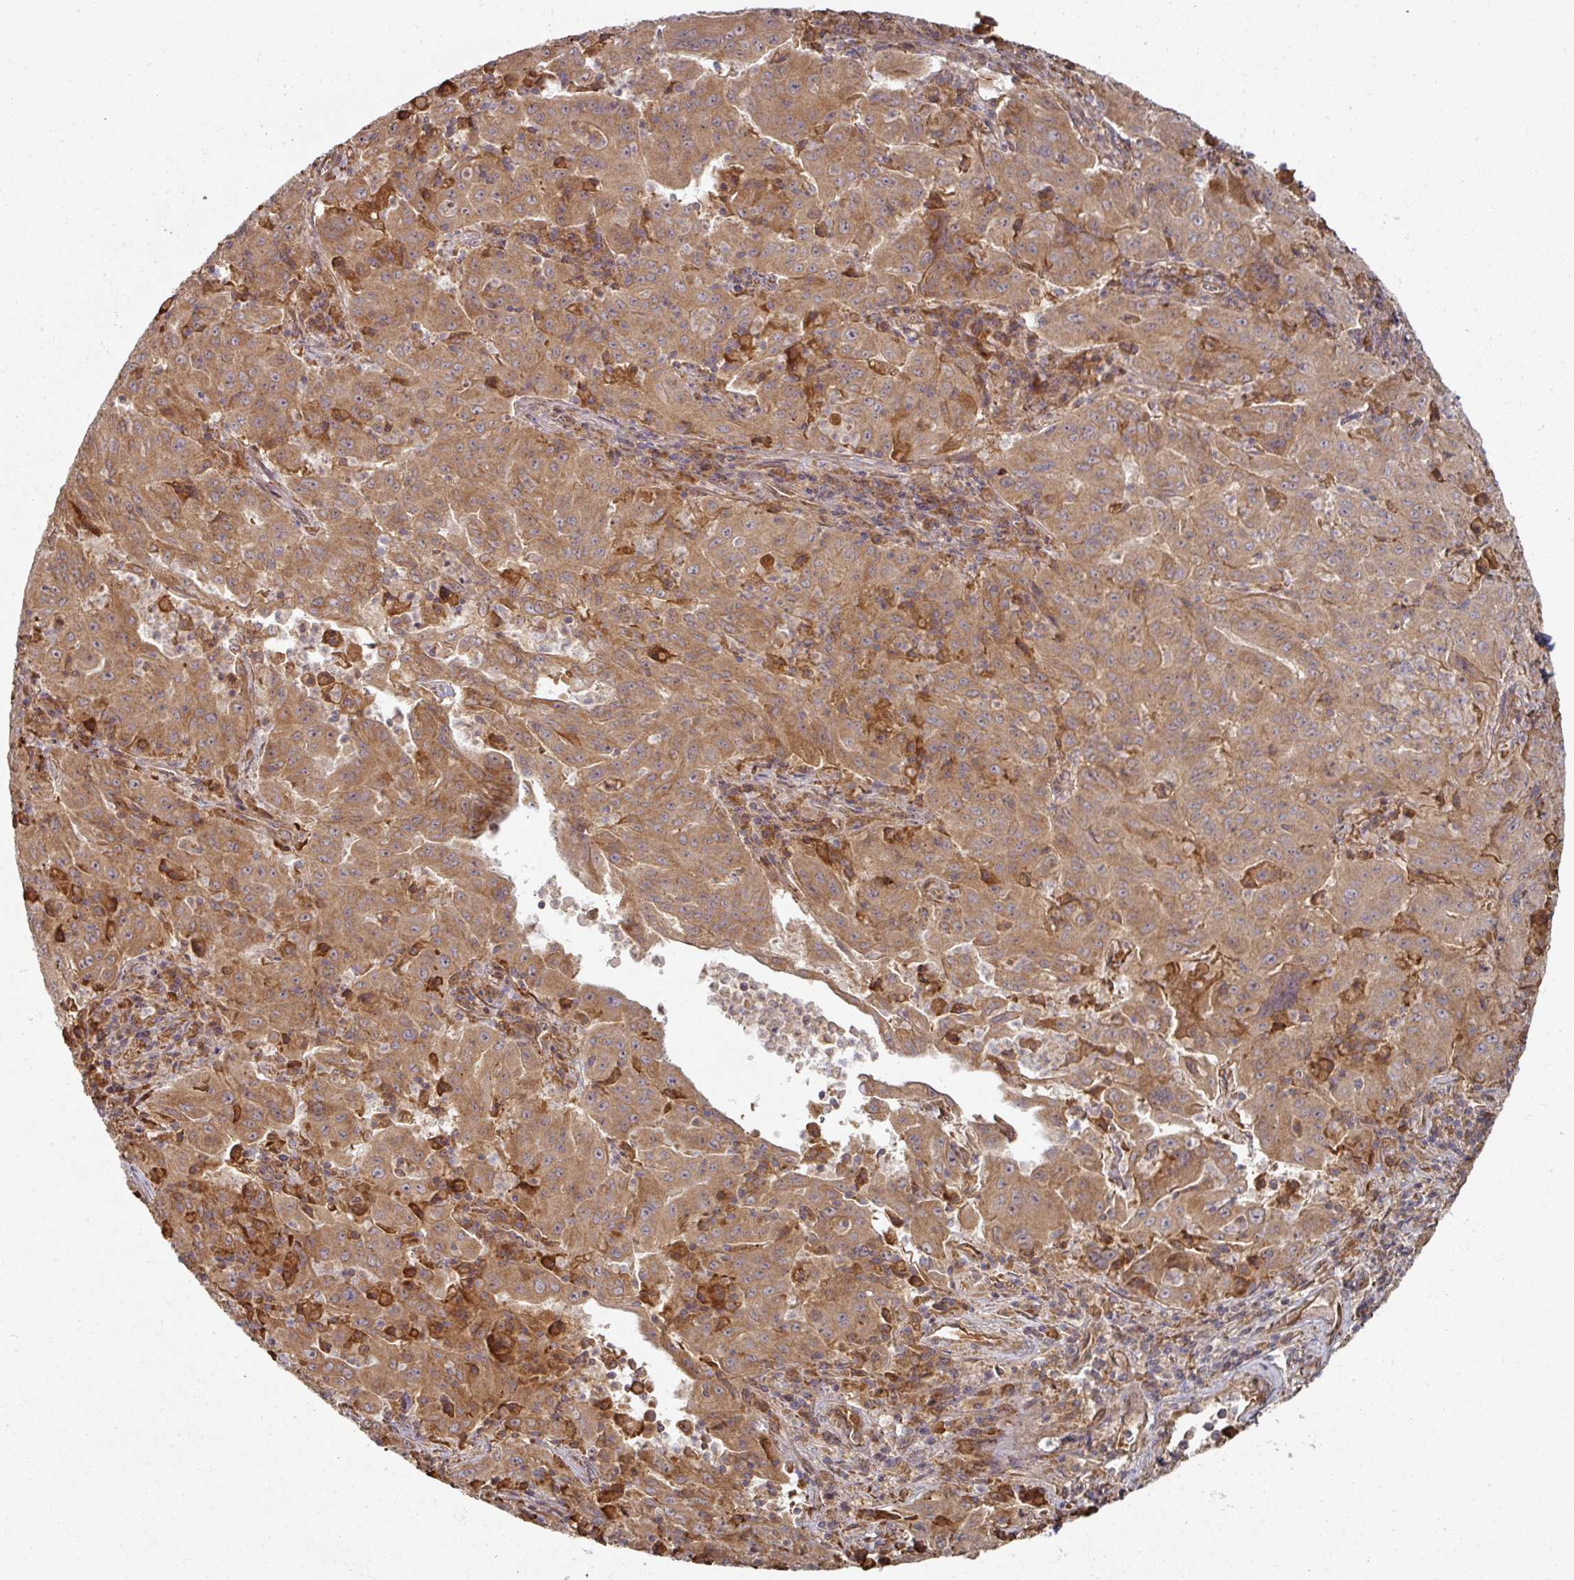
{"staining": {"intensity": "moderate", "quantity": ">75%", "location": "cytoplasmic/membranous"}, "tissue": "pancreatic cancer", "cell_type": "Tumor cells", "image_type": "cancer", "snomed": [{"axis": "morphology", "description": "Adenocarcinoma, NOS"}, {"axis": "topography", "description": "Pancreas"}], "caption": "Protein expression analysis of human pancreatic cancer (adenocarcinoma) reveals moderate cytoplasmic/membranous positivity in about >75% of tumor cells. (Brightfield microscopy of DAB IHC at high magnification).", "gene": "CEP95", "patient": {"sex": "male", "age": 63}}